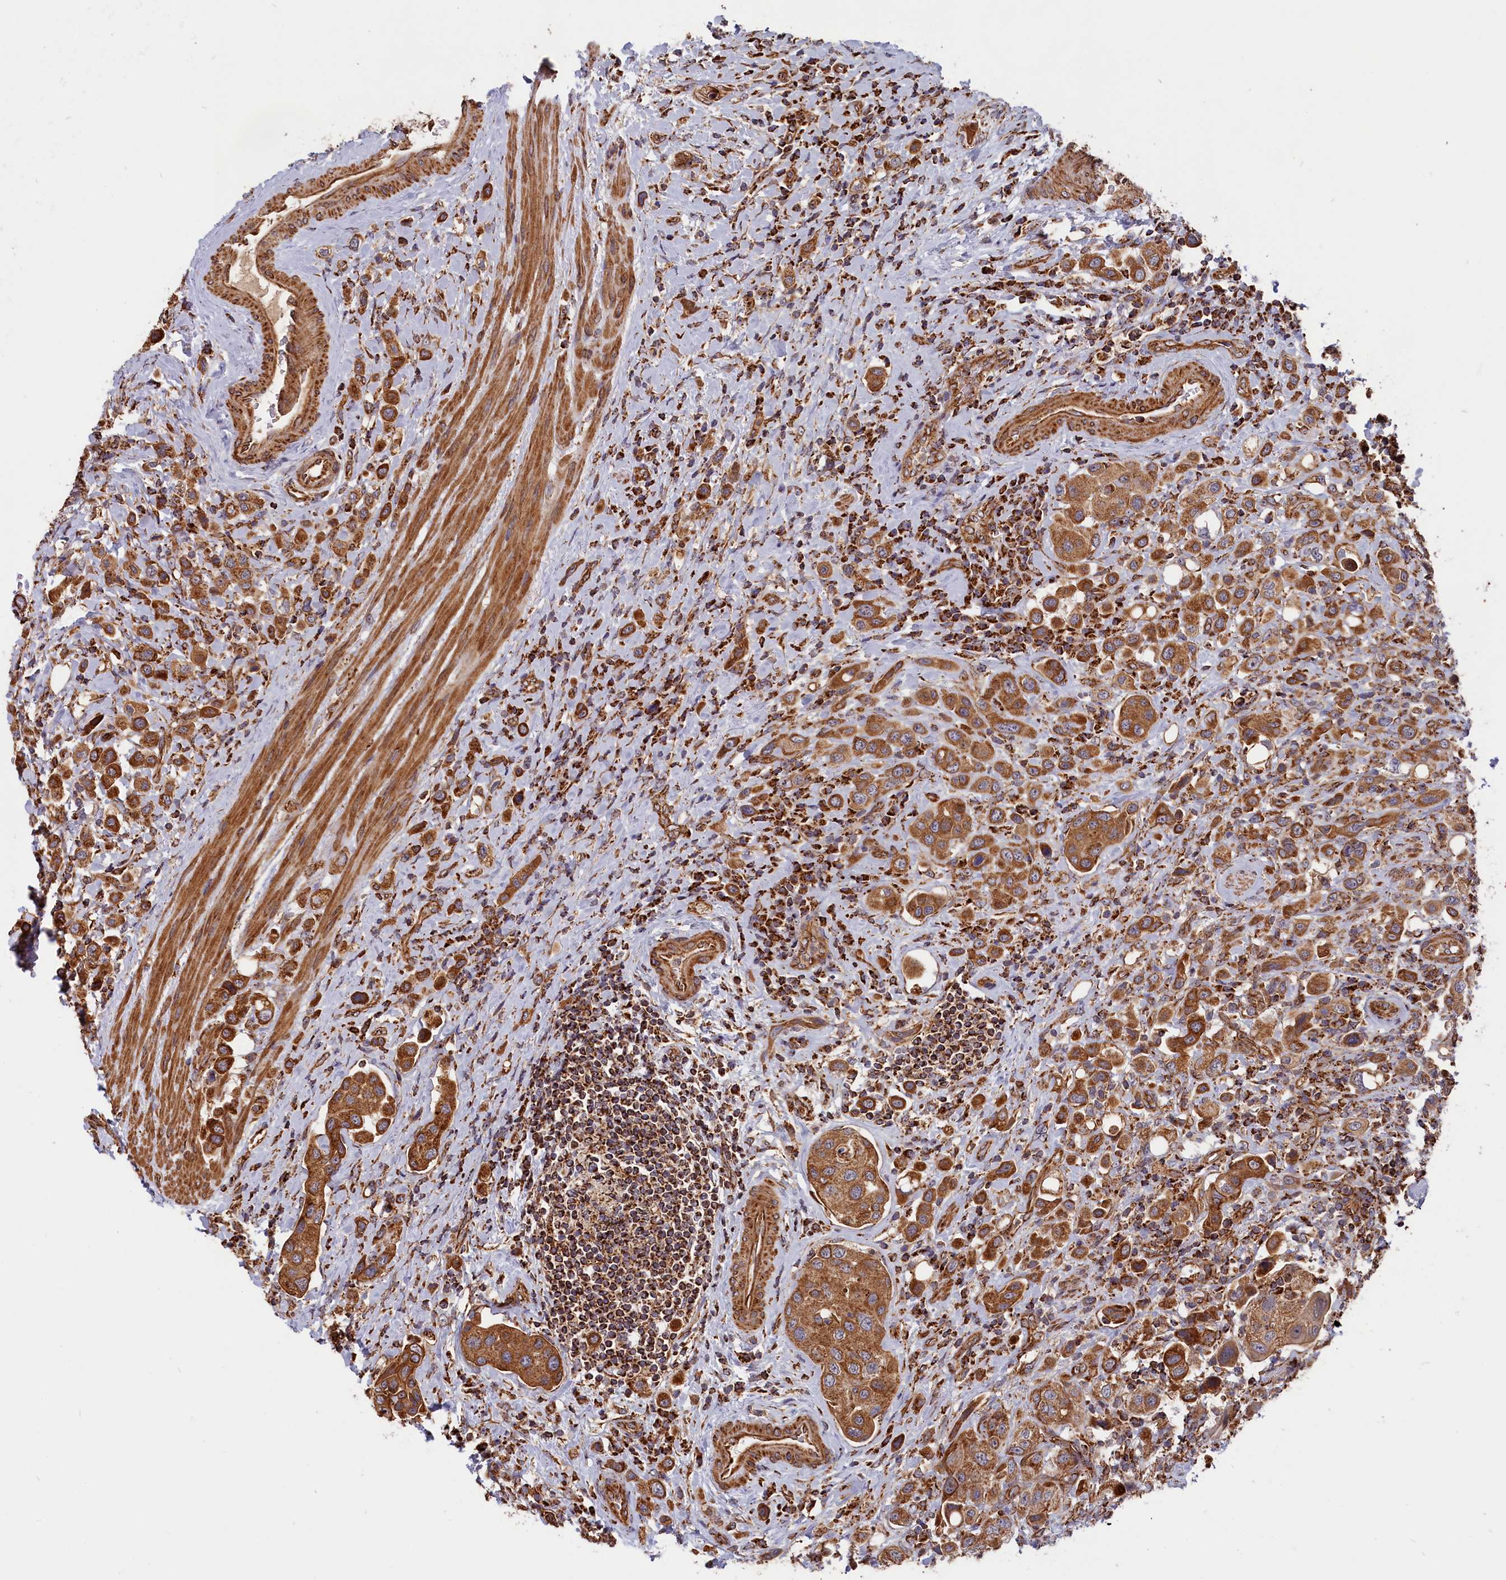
{"staining": {"intensity": "strong", "quantity": ">75%", "location": "cytoplasmic/membranous"}, "tissue": "urothelial cancer", "cell_type": "Tumor cells", "image_type": "cancer", "snomed": [{"axis": "morphology", "description": "Urothelial carcinoma, High grade"}, {"axis": "topography", "description": "Urinary bladder"}], "caption": "The photomicrograph reveals a brown stain indicating the presence of a protein in the cytoplasmic/membranous of tumor cells in urothelial carcinoma (high-grade).", "gene": "MACROD1", "patient": {"sex": "male", "age": 50}}